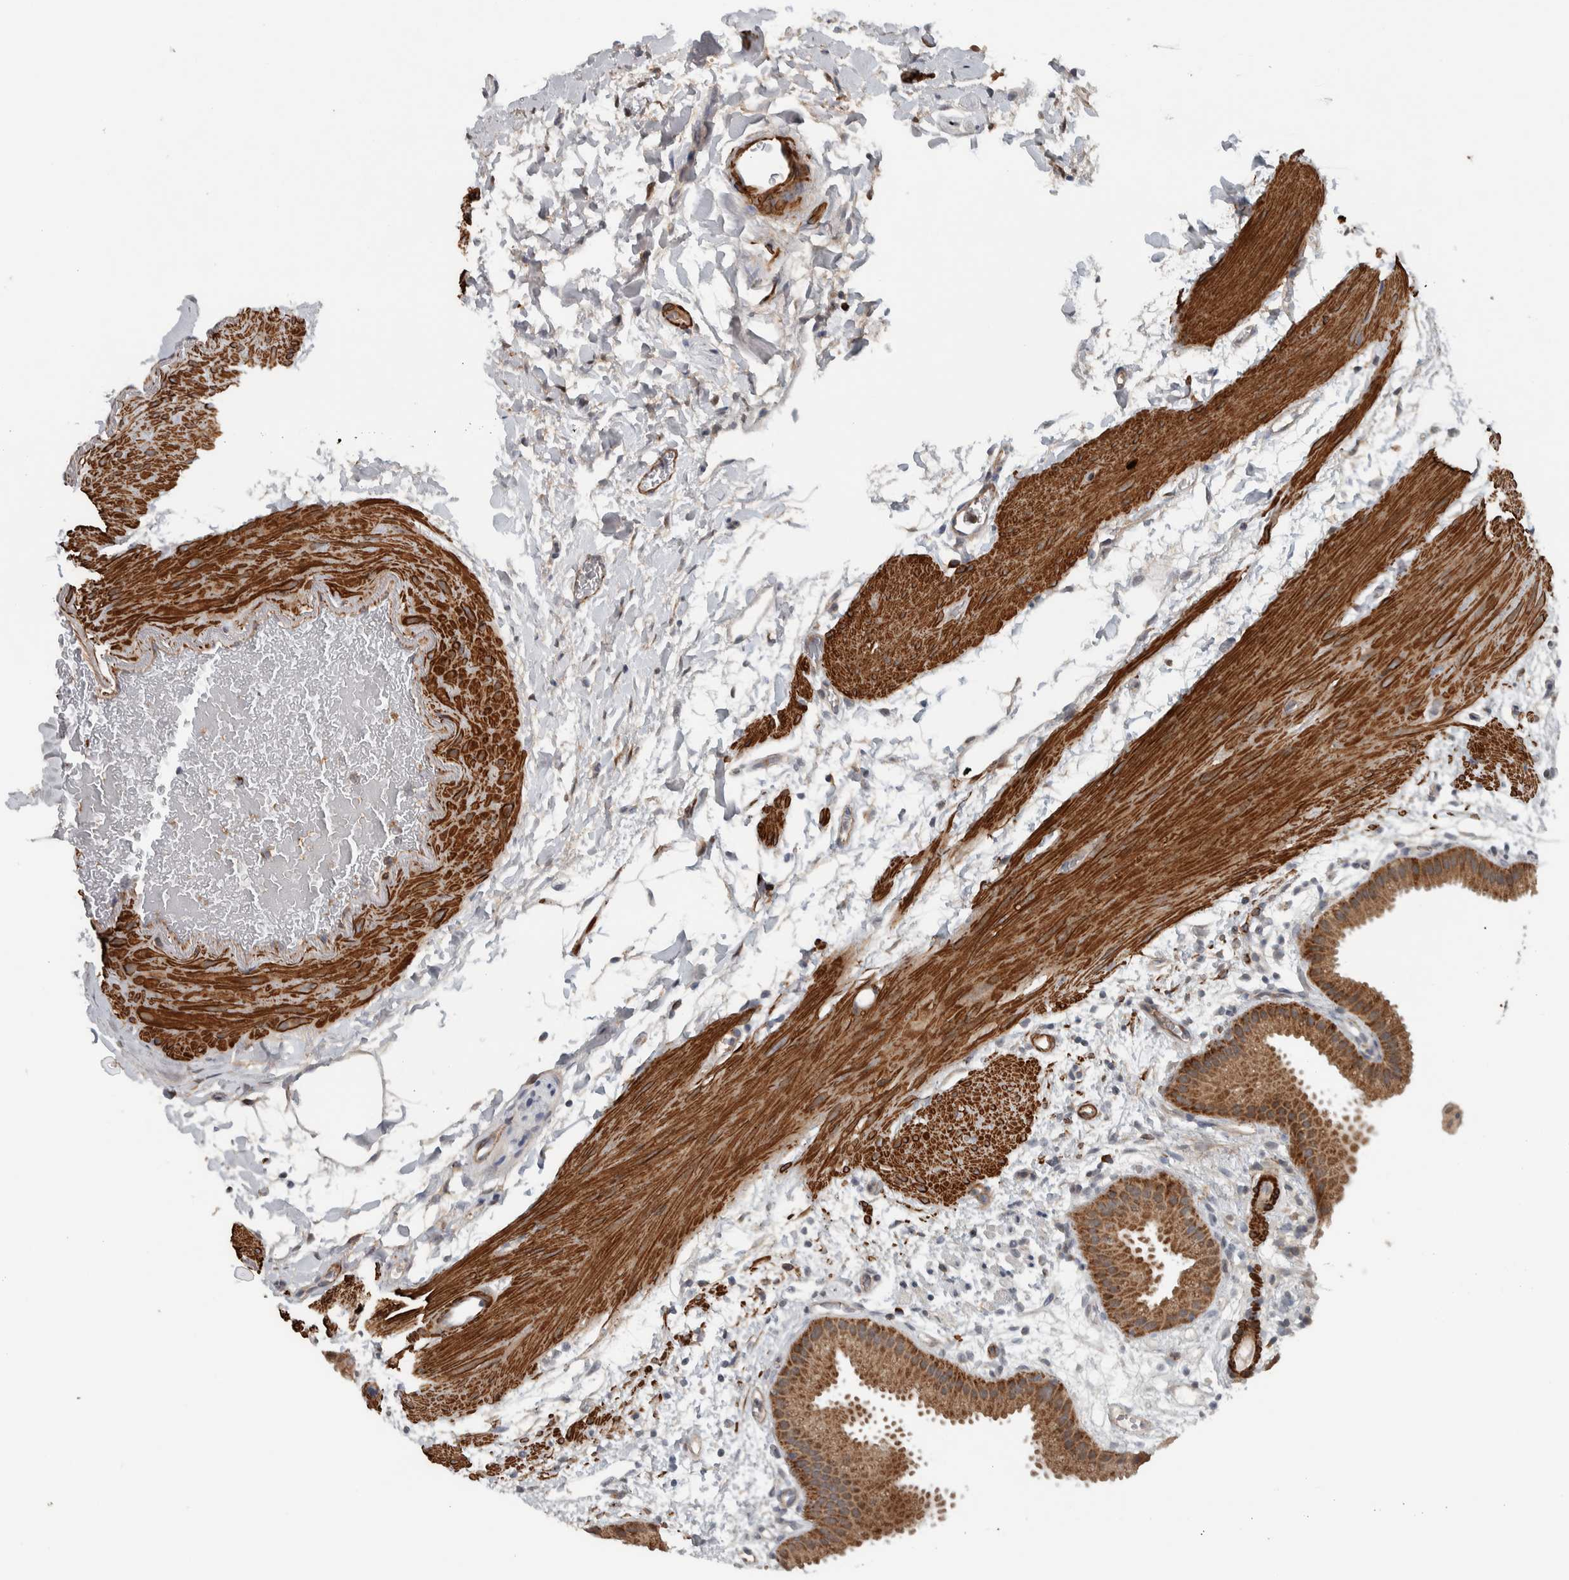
{"staining": {"intensity": "moderate", "quantity": ">75%", "location": "cytoplasmic/membranous"}, "tissue": "gallbladder", "cell_type": "Glandular cells", "image_type": "normal", "snomed": [{"axis": "morphology", "description": "Normal tissue, NOS"}, {"axis": "topography", "description": "Gallbladder"}], "caption": "A brown stain labels moderate cytoplasmic/membranous expression of a protein in glandular cells of unremarkable human gallbladder.", "gene": "LBHD1", "patient": {"sex": "female", "age": 64}}